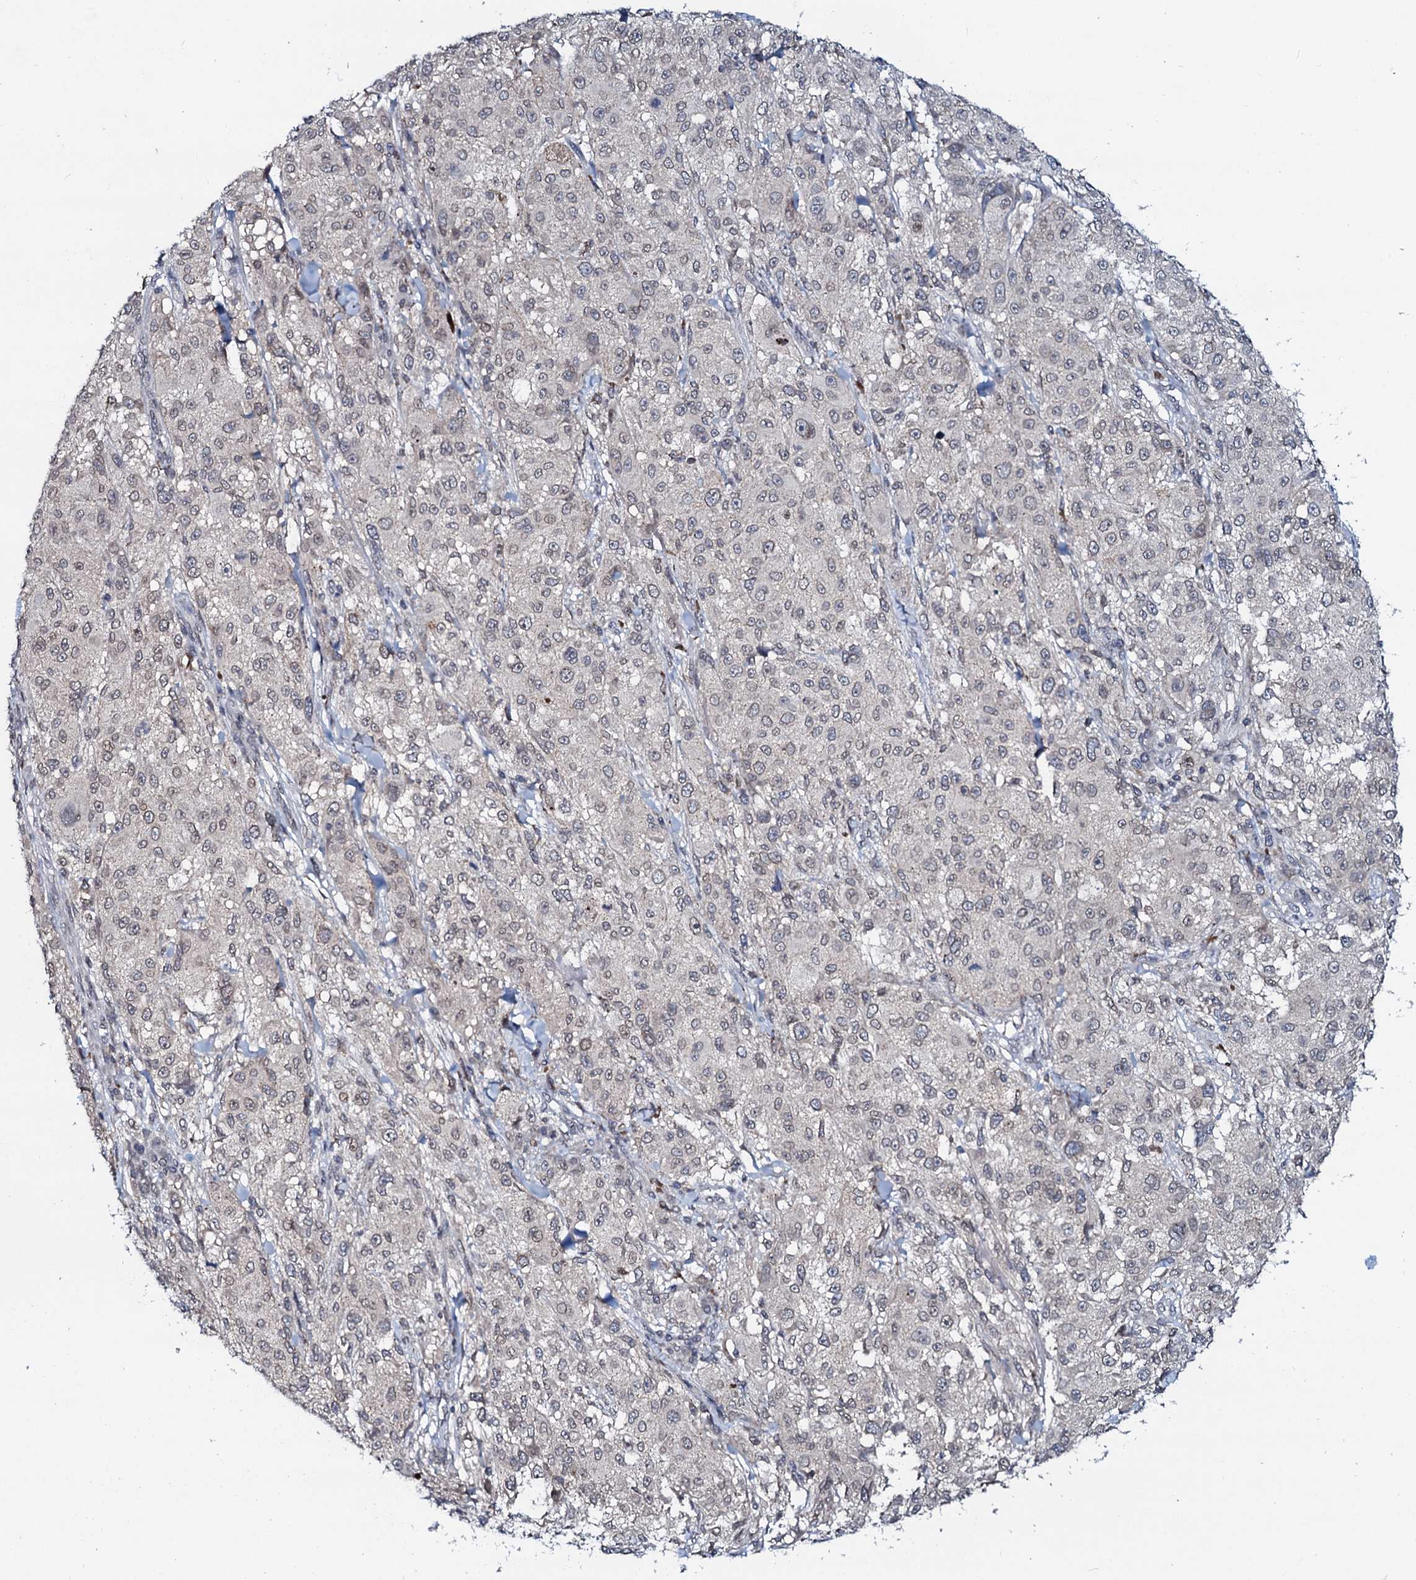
{"staining": {"intensity": "negative", "quantity": "none", "location": "none"}, "tissue": "melanoma", "cell_type": "Tumor cells", "image_type": "cancer", "snomed": [{"axis": "morphology", "description": "Necrosis, NOS"}, {"axis": "morphology", "description": "Malignant melanoma, NOS"}, {"axis": "topography", "description": "Skin"}], "caption": "IHC of malignant melanoma shows no positivity in tumor cells.", "gene": "SNTA1", "patient": {"sex": "female", "age": 87}}